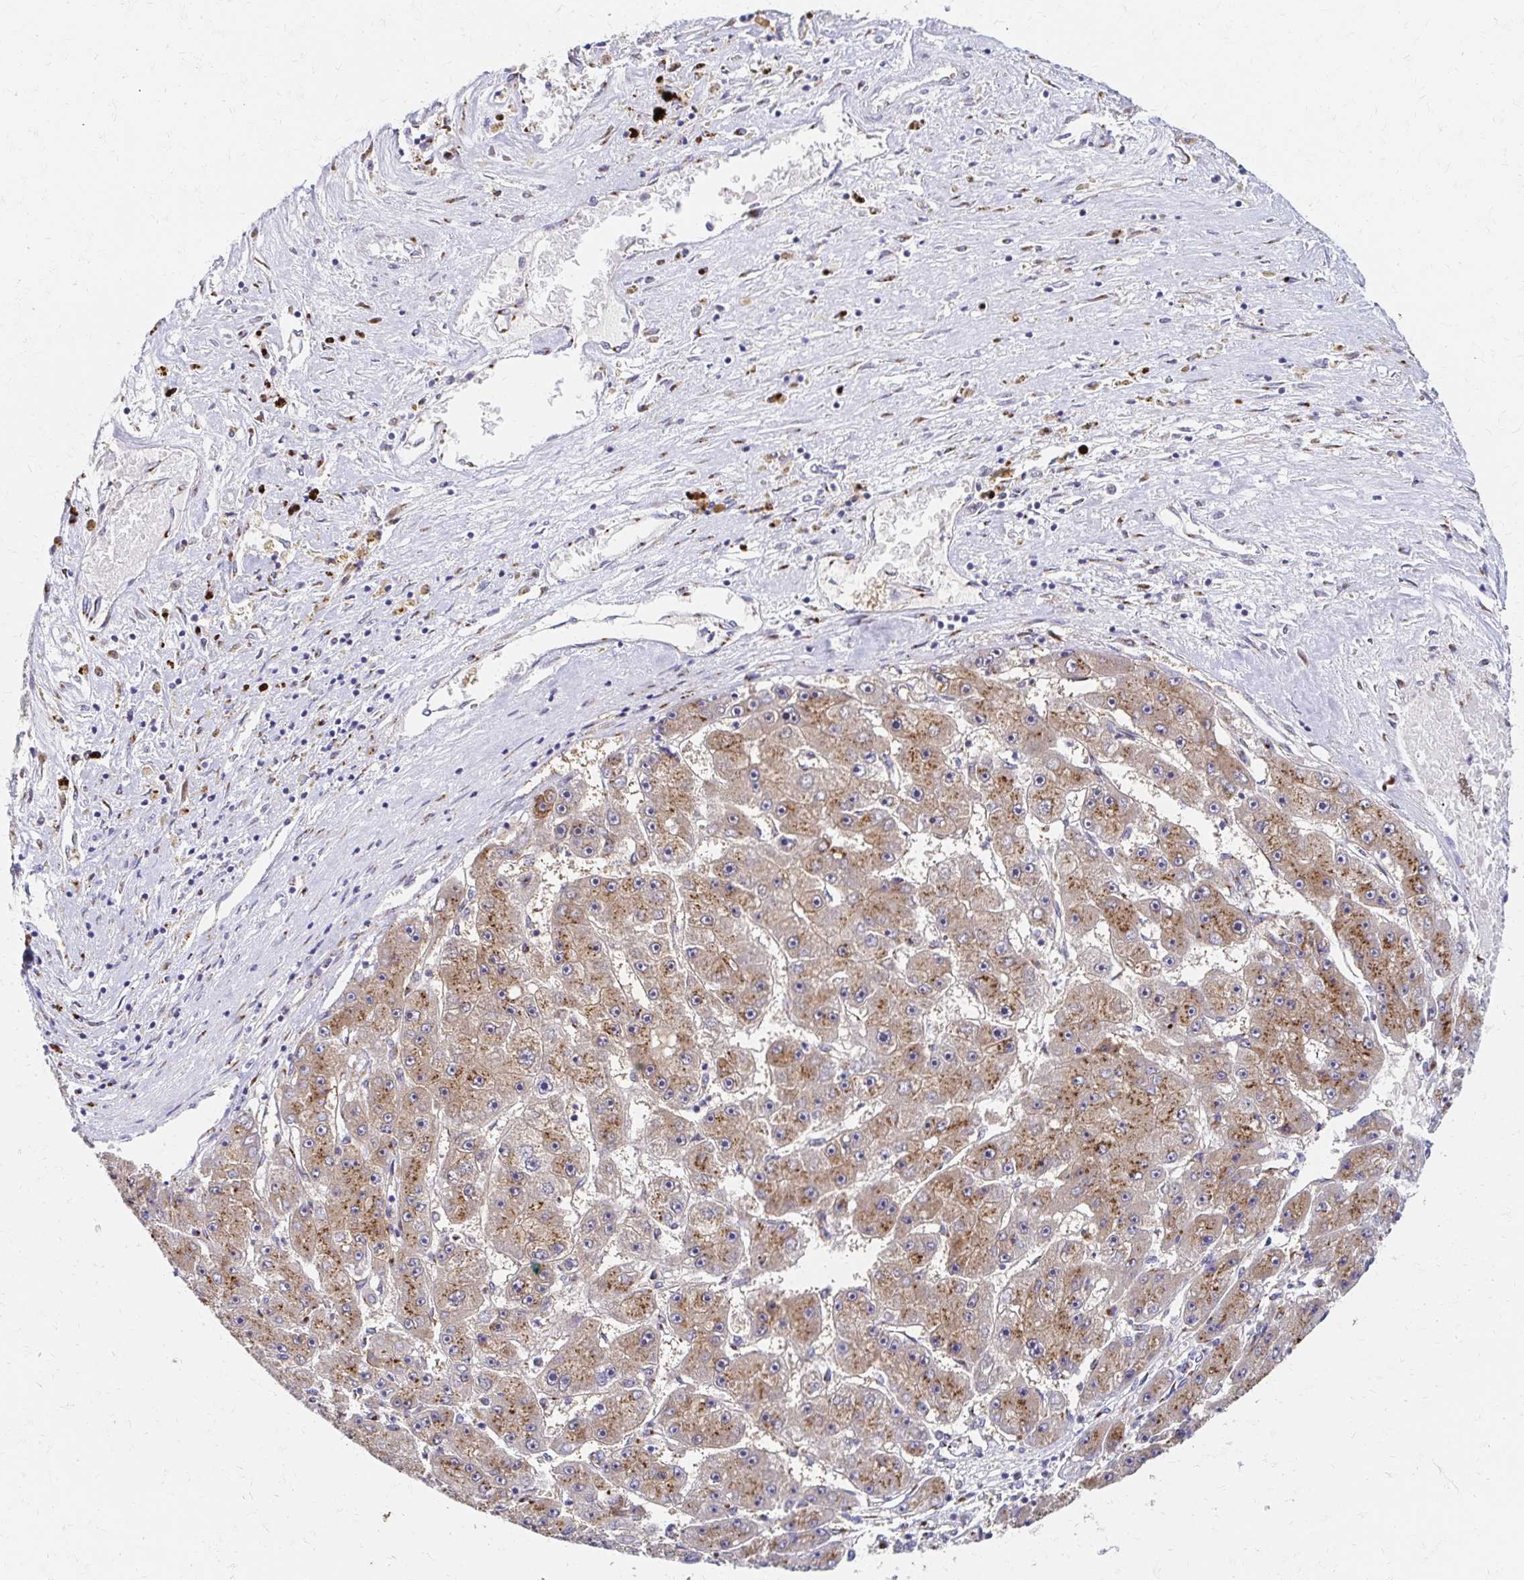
{"staining": {"intensity": "moderate", "quantity": ">75%", "location": "cytoplasmic/membranous"}, "tissue": "liver cancer", "cell_type": "Tumor cells", "image_type": "cancer", "snomed": [{"axis": "morphology", "description": "Carcinoma, Hepatocellular, NOS"}, {"axis": "topography", "description": "Liver"}], "caption": "Protein staining shows moderate cytoplasmic/membranous expression in approximately >75% of tumor cells in liver cancer (hepatocellular carcinoma).", "gene": "TM9SF1", "patient": {"sex": "female", "age": 61}}